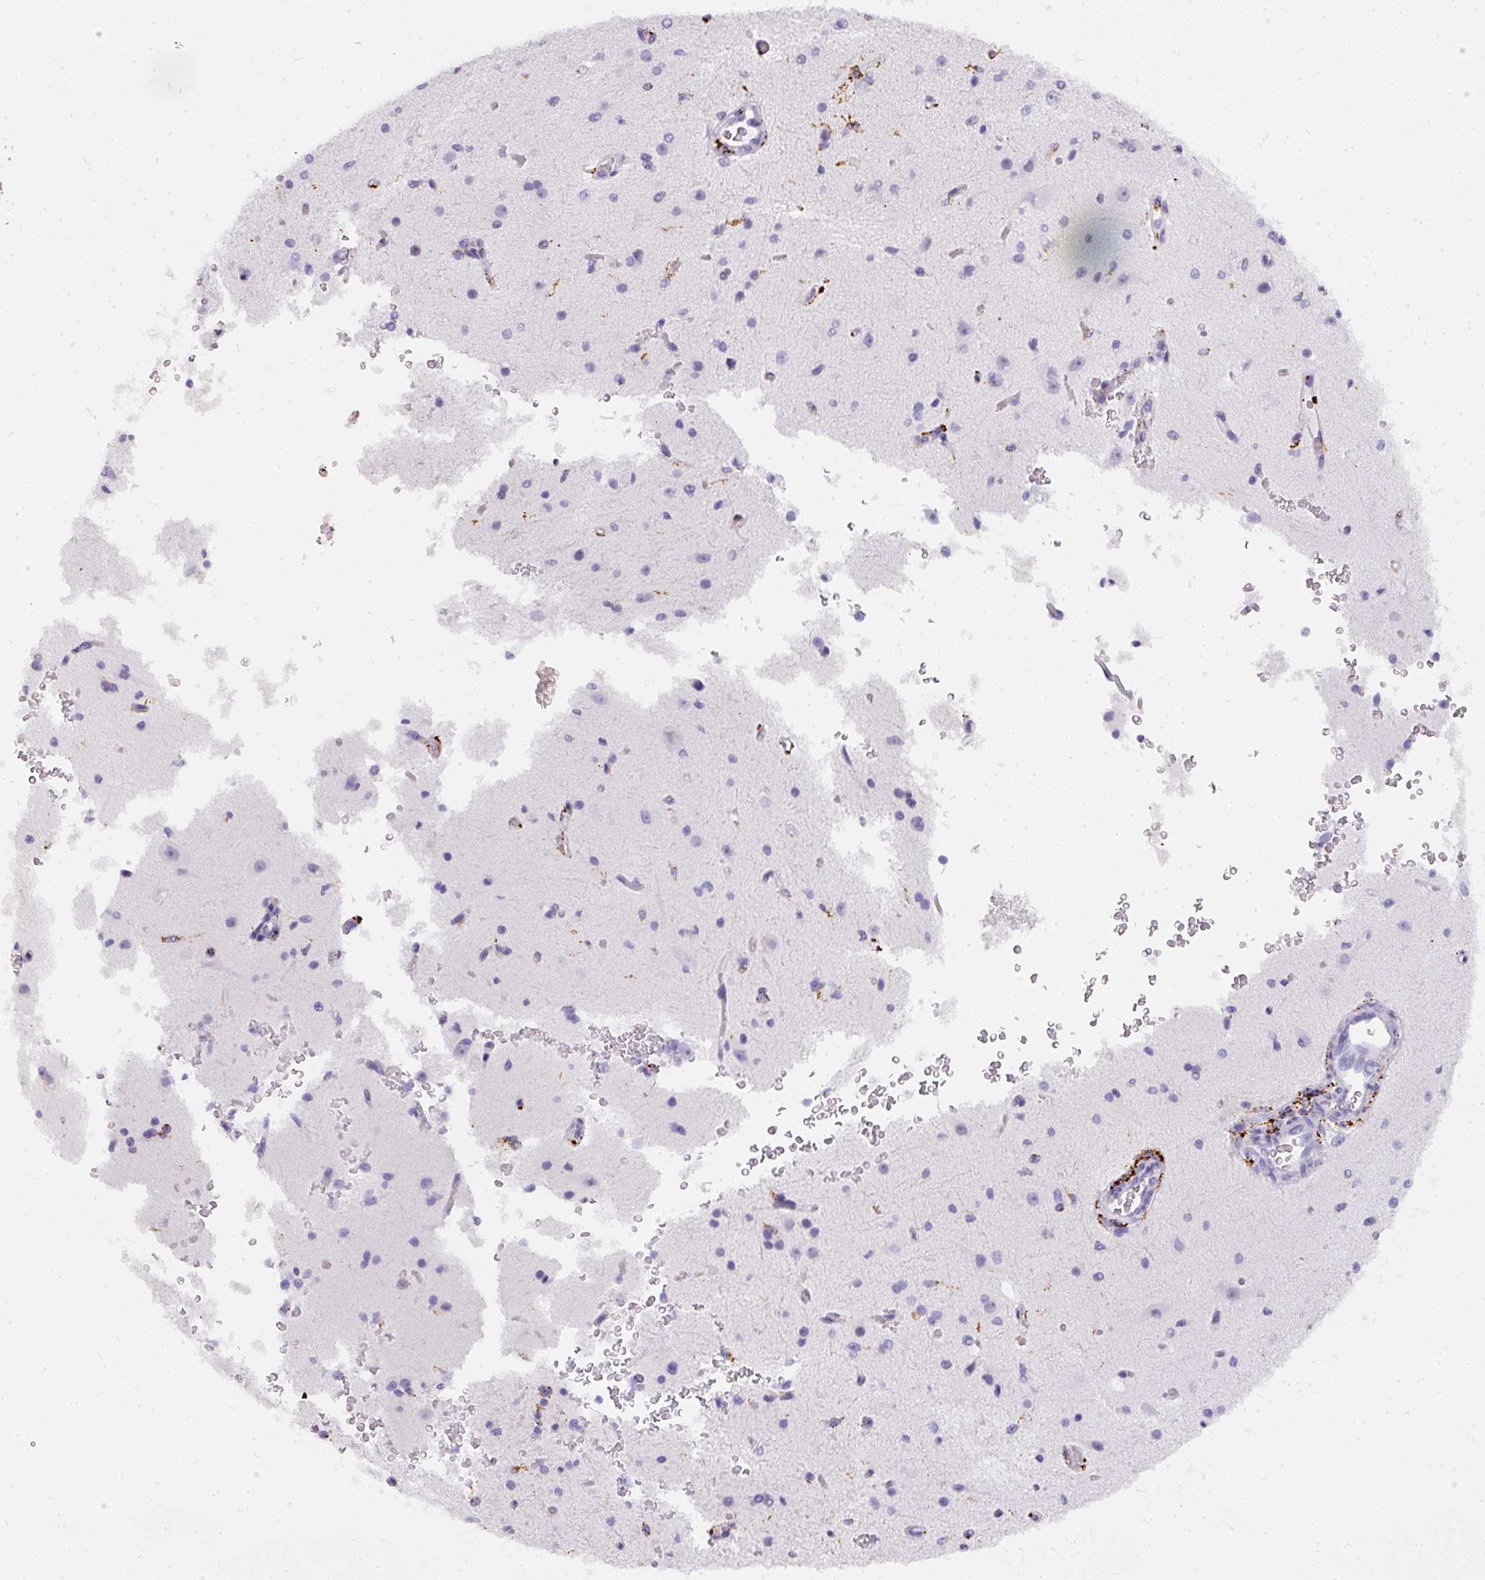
{"staining": {"intensity": "strong", "quantity": "<25%", "location": "cytoplasmic/membranous"}, "tissue": "cerebral cortex", "cell_type": "Endothelial cells", "image_type": "normal", "snomed": [{"axis": "morphology", "description": "Normal tissue, NOS"}, {"axis": "morphology", "description": "Inflammation, NOS"}, {"axis": "topography", "description": "Cerebral cortex"}], "caption": "Benign cerebral cortex displays strong cytoplasmic/membranous expression in about <25% of endothelial cells (DAB IHC, brown staining for protein, blue staining for nuclei)..", "gene": "MMACHC", "patient": {"sex": "male", "age": 6}}